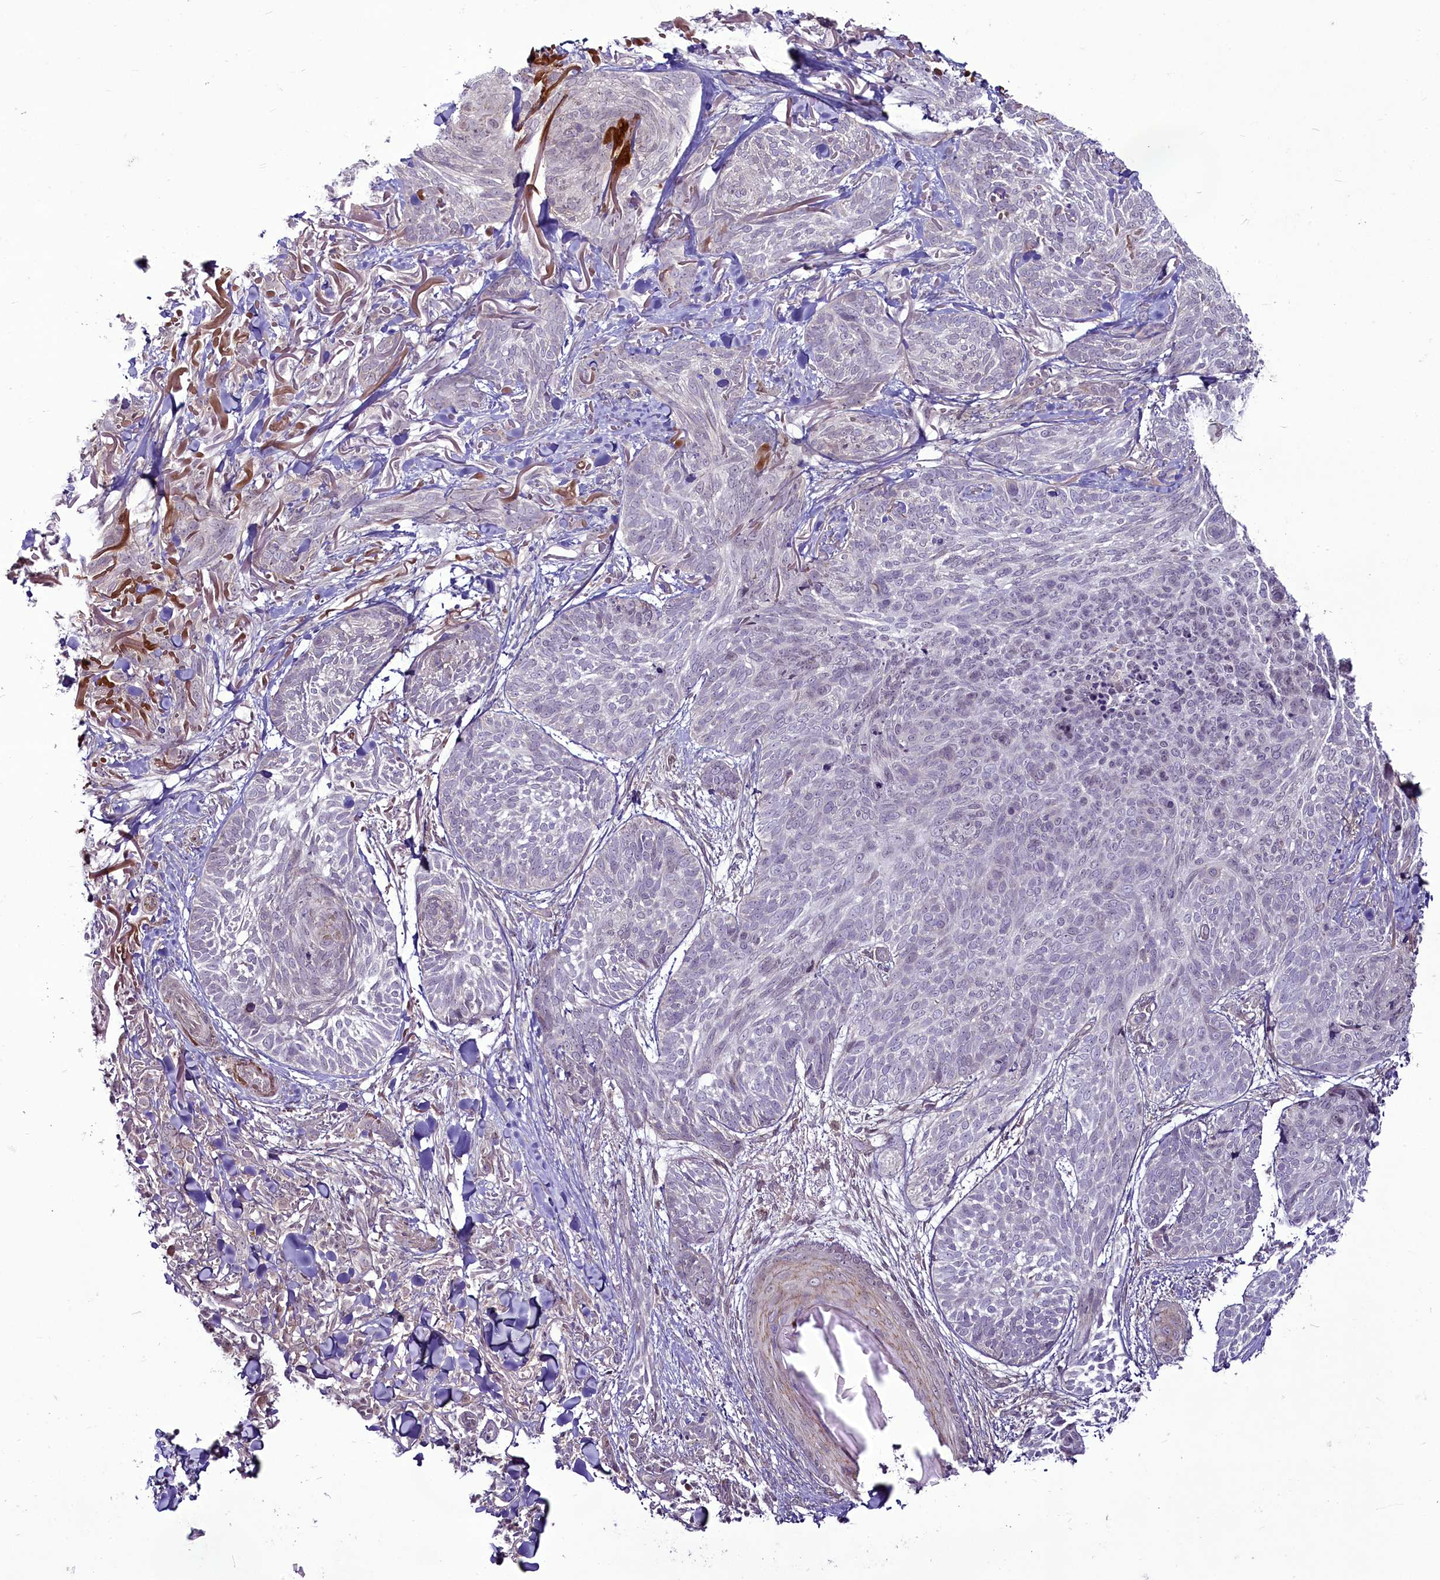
{"staining": {"intensity": "negative", "quantity": "none", "location": "none"}, "tissue": "skin cancer", "cell_type": "Tumor cells", "image_type": "cancer", "snomed": [{"axis": "morphology", "description": "Normal tissue, NOS"}, {"axis": "morphology", "description": "Basal cell carcinoma"}, {"axis": "topography", "description": "Skin"}], "caption": "DAB (3,3'-diaminobenzidine) immunohistochemical staining of human skin basal cell carcinoma reveals no significant positivity in tumor cells.", "gene": "RSBN1", "patient": {"sex": "male", "age": 66}}